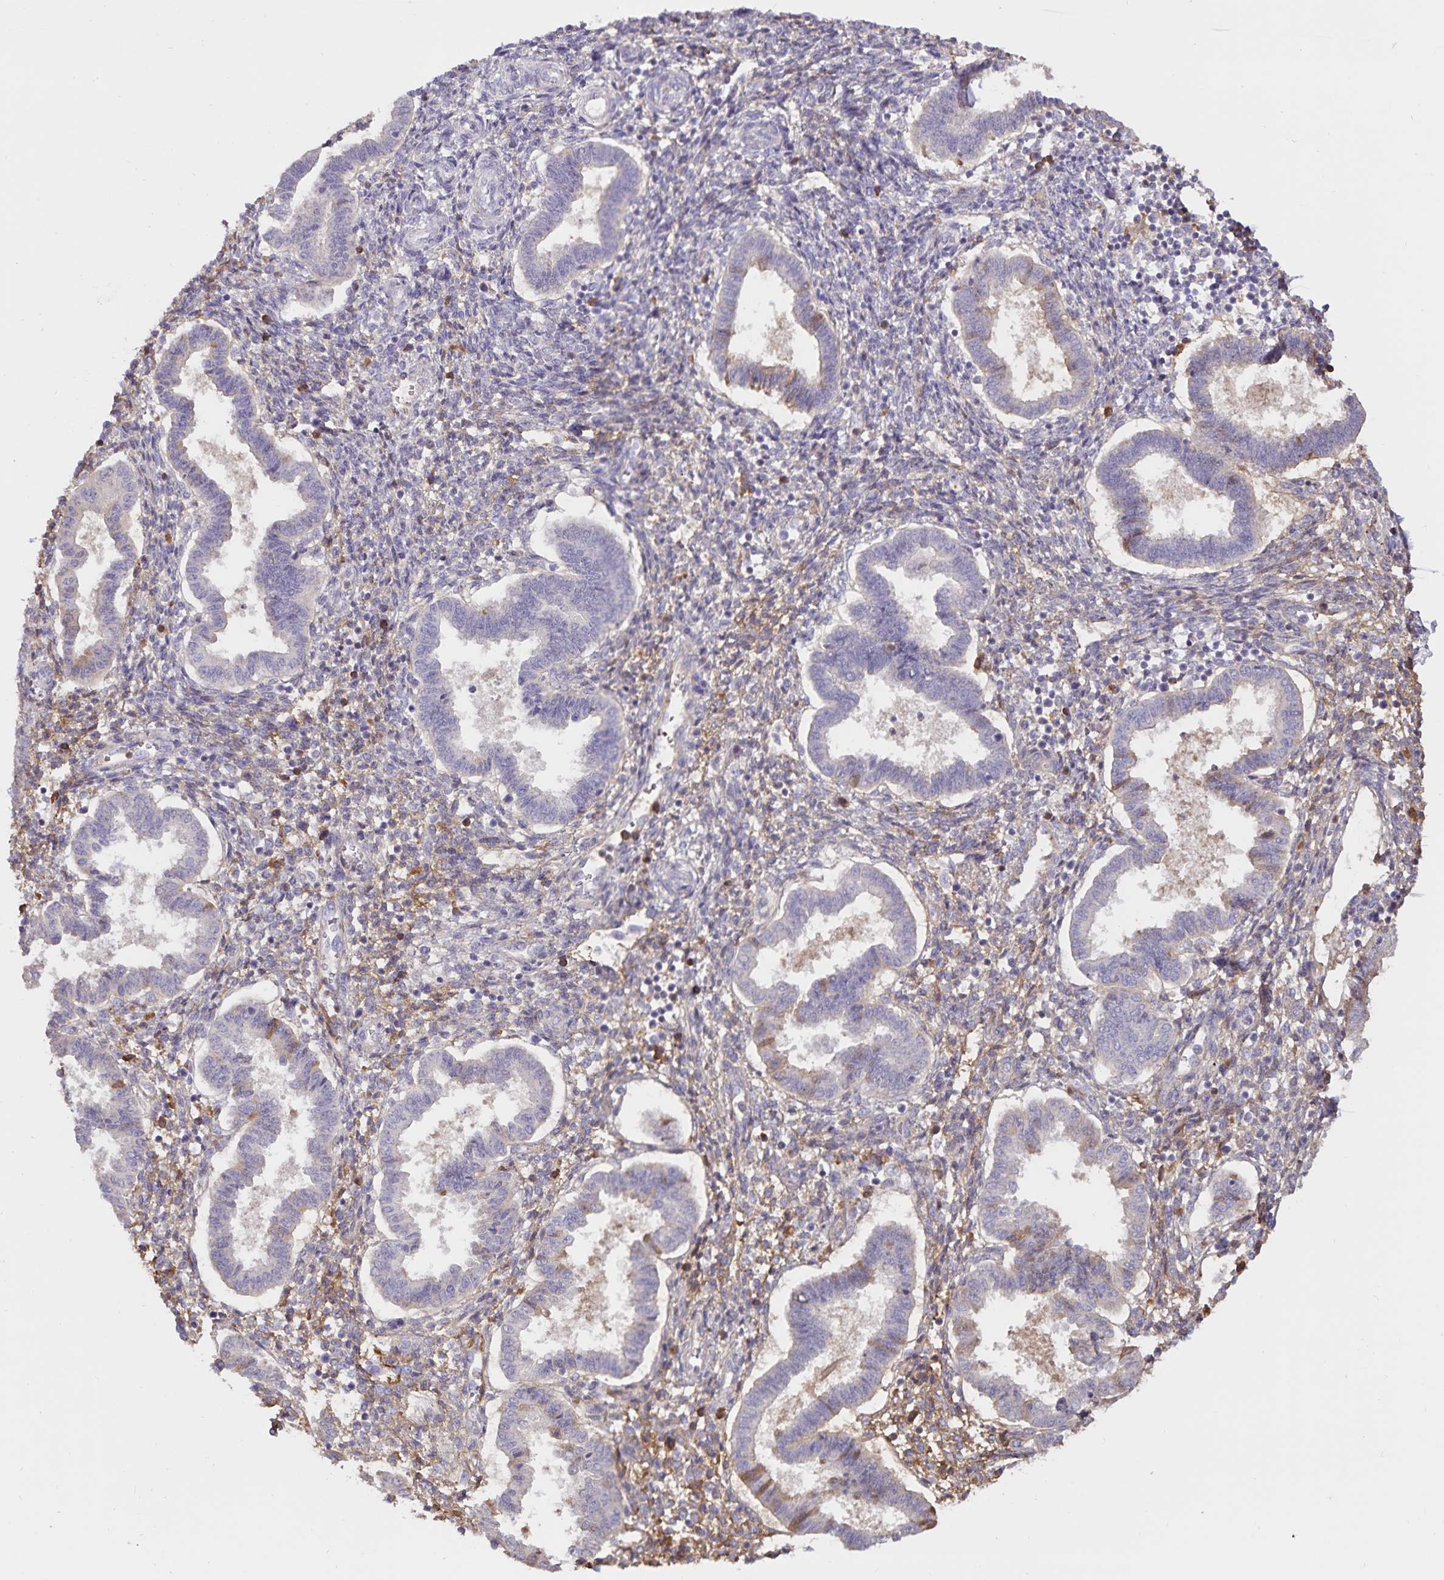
{"staining": {"intensity": "weak", "quantity": "<25%", "location": "cytoplasmic/membranous"}, "tissue": "endometrium", "cell_type": "Cells in endometrial stroma", "image_type": "normal", "snomed": [{"axis": "morphology", "description": "Normal tissue, NOS"}, {"axis": "topography", "description": "Endometrium"}], "caption": "Immunohistochemistry micrograph of benign human endometrium stained for a protein (brown), which reveals no expression in cells in endometrial stroma.", "gene": "FGG", "patient": {"sex": "female", "age": 24}}